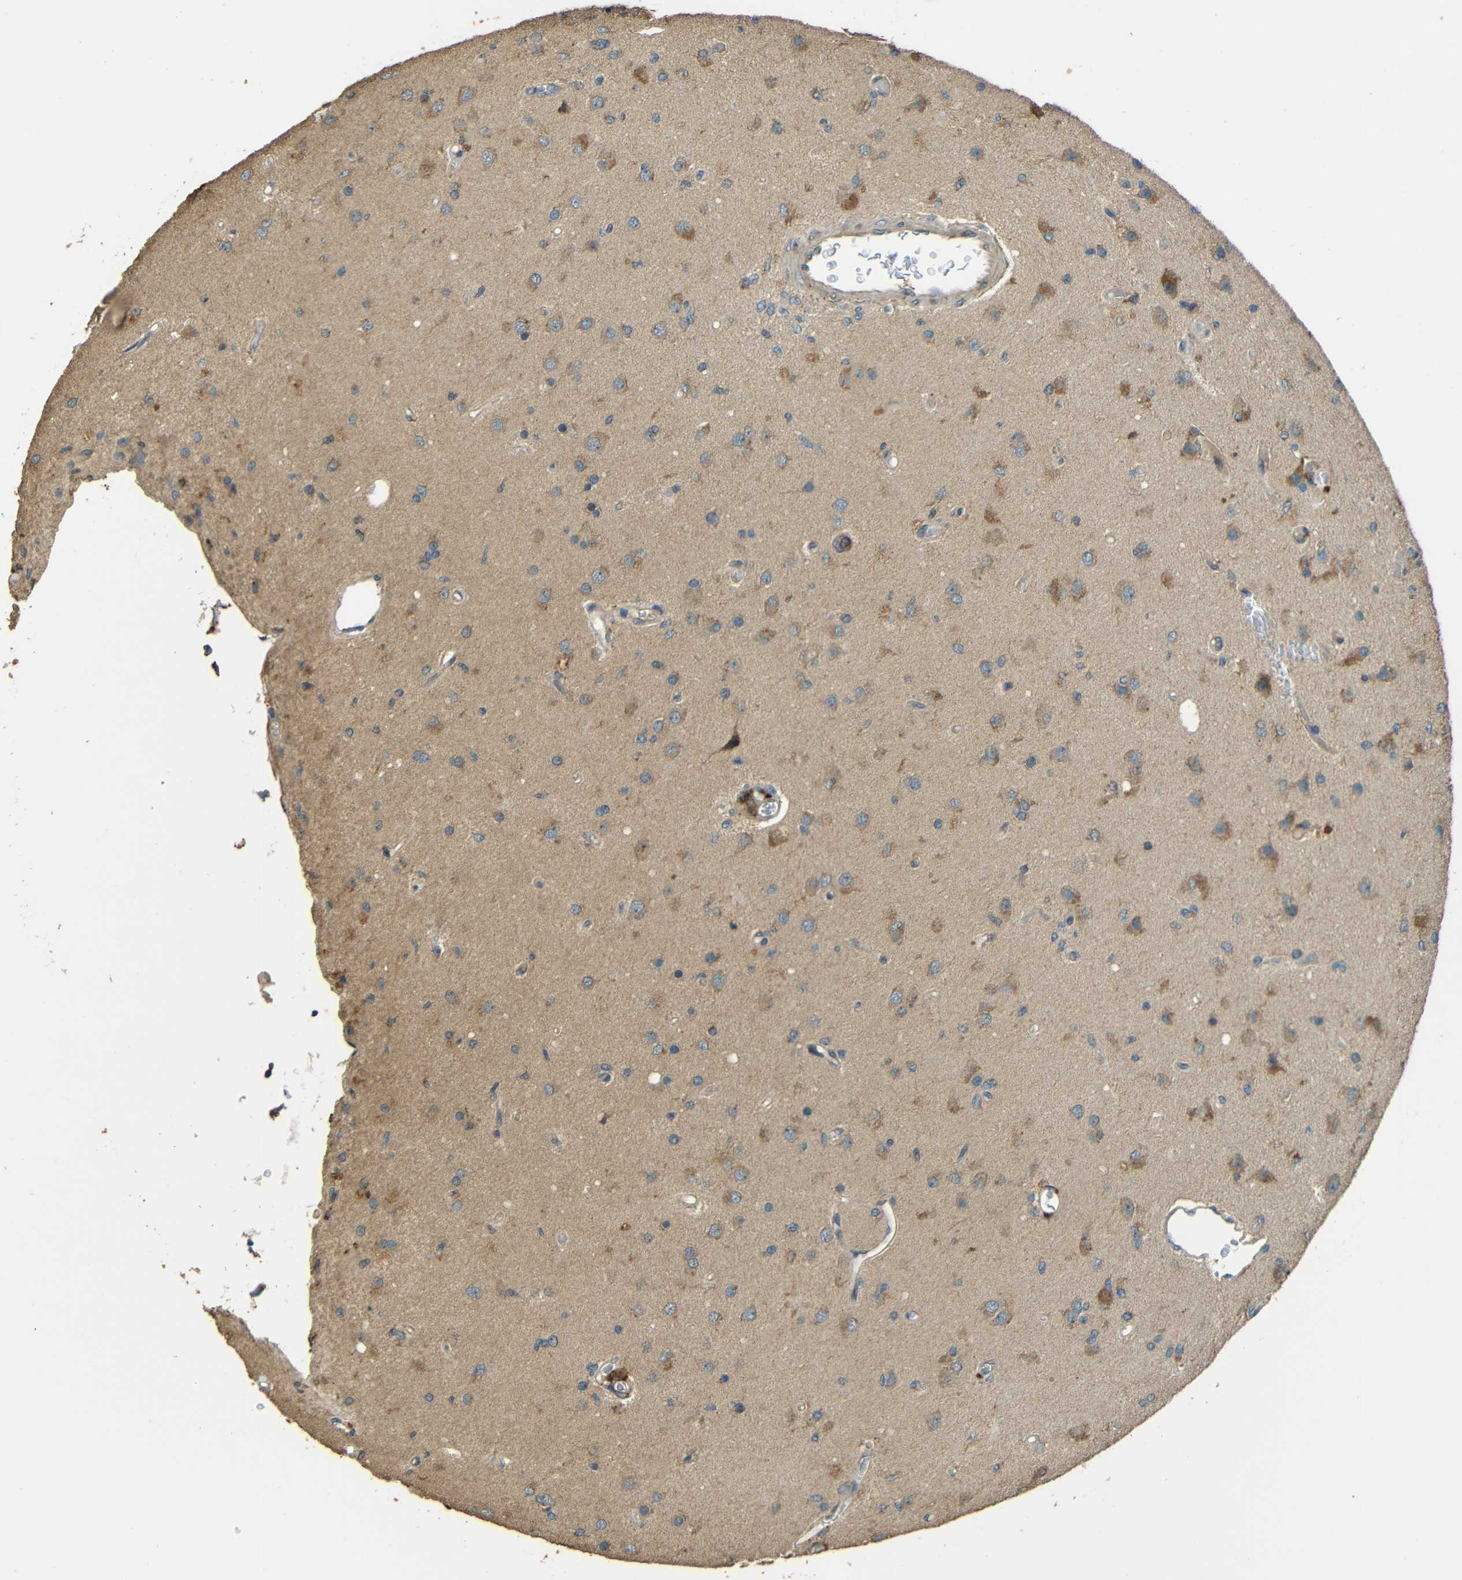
{"staining": {"intensity": "moderate", "quantity": "25%-75%", "location": "cytoplasmic/membranous"}, "tissue": "glioma", "cell_type": "Tumor cells", "image_type": "cancer", "snomed": [{"axis": "morphology", "description": "Normal tissue, NOS"}, {"axis": "morphology", "description": "Glioma, malignant, High grade"}, {"axis": "topography", "description": "Cerebral cortex"}], "caption": "The histopathology image reveals a brown stain indicating the presence of a protein in the cytoplasmic/membranous of tumor cells in glioma. The staining was performed using DAB, with brown indicating positive protein expression. Nuclei are stained blue with hematoxylin.", "gene": "ACACA", "patient": {"sex": "male", "age": 77}}